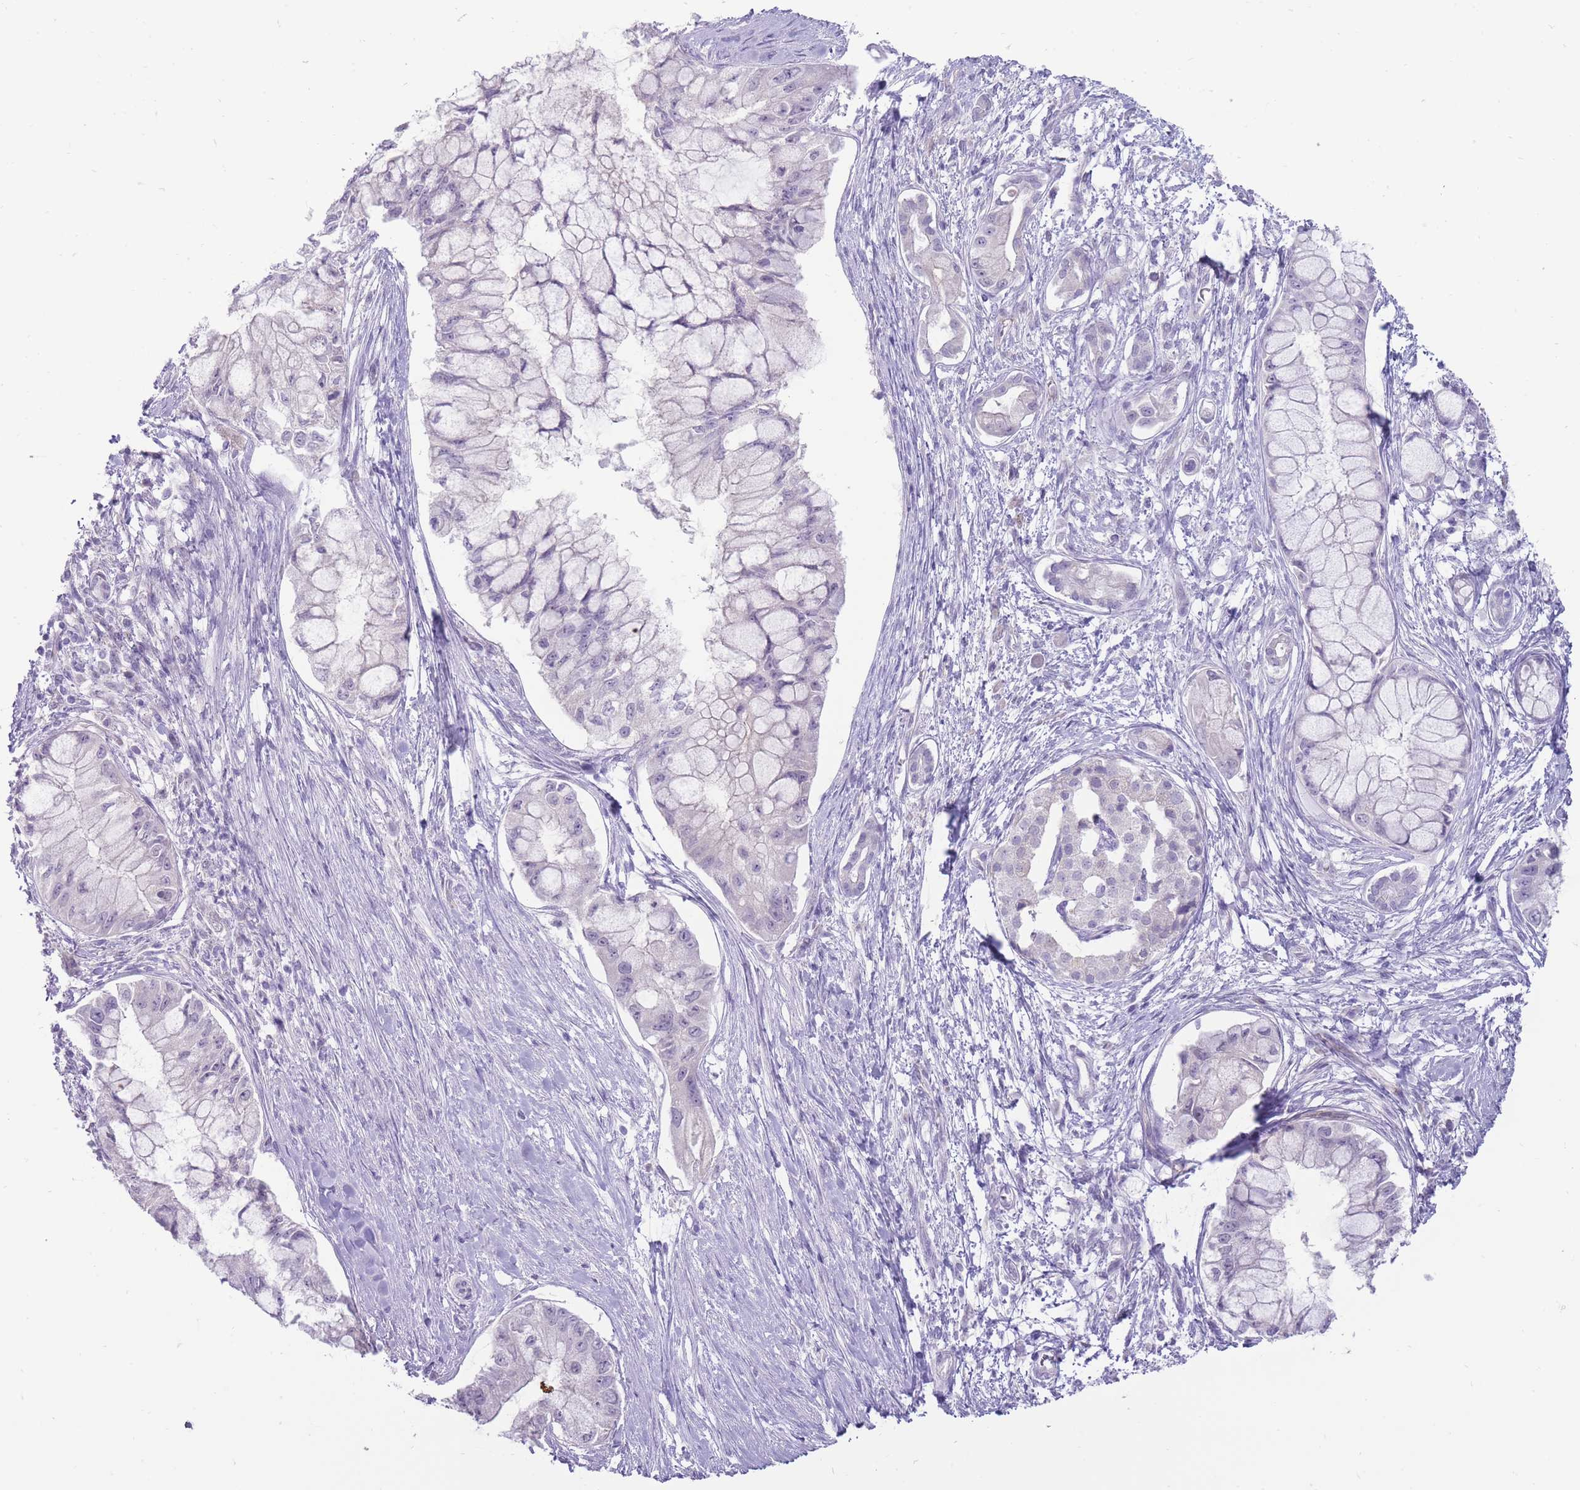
{"staining": {"intensity": "negative", "quantity": "none", "location": "none"}, "tissue": "pancreatic cancer", "cell_type": "Tumor cells", "image_type": "cancer", "snomed": [{"axis": "morphology", "description": "Adenocarcinoma, NOS"}, {"axis": "topography", "description": "Pancreas"}], "caption": "IHC histopathology image of human adenocarcinoma (pancreatic) stained for a protein (brown), which shows no expression in tumor cells.", "gene": "ERICH4", "patient": {"sex": "male", "age": 48}}